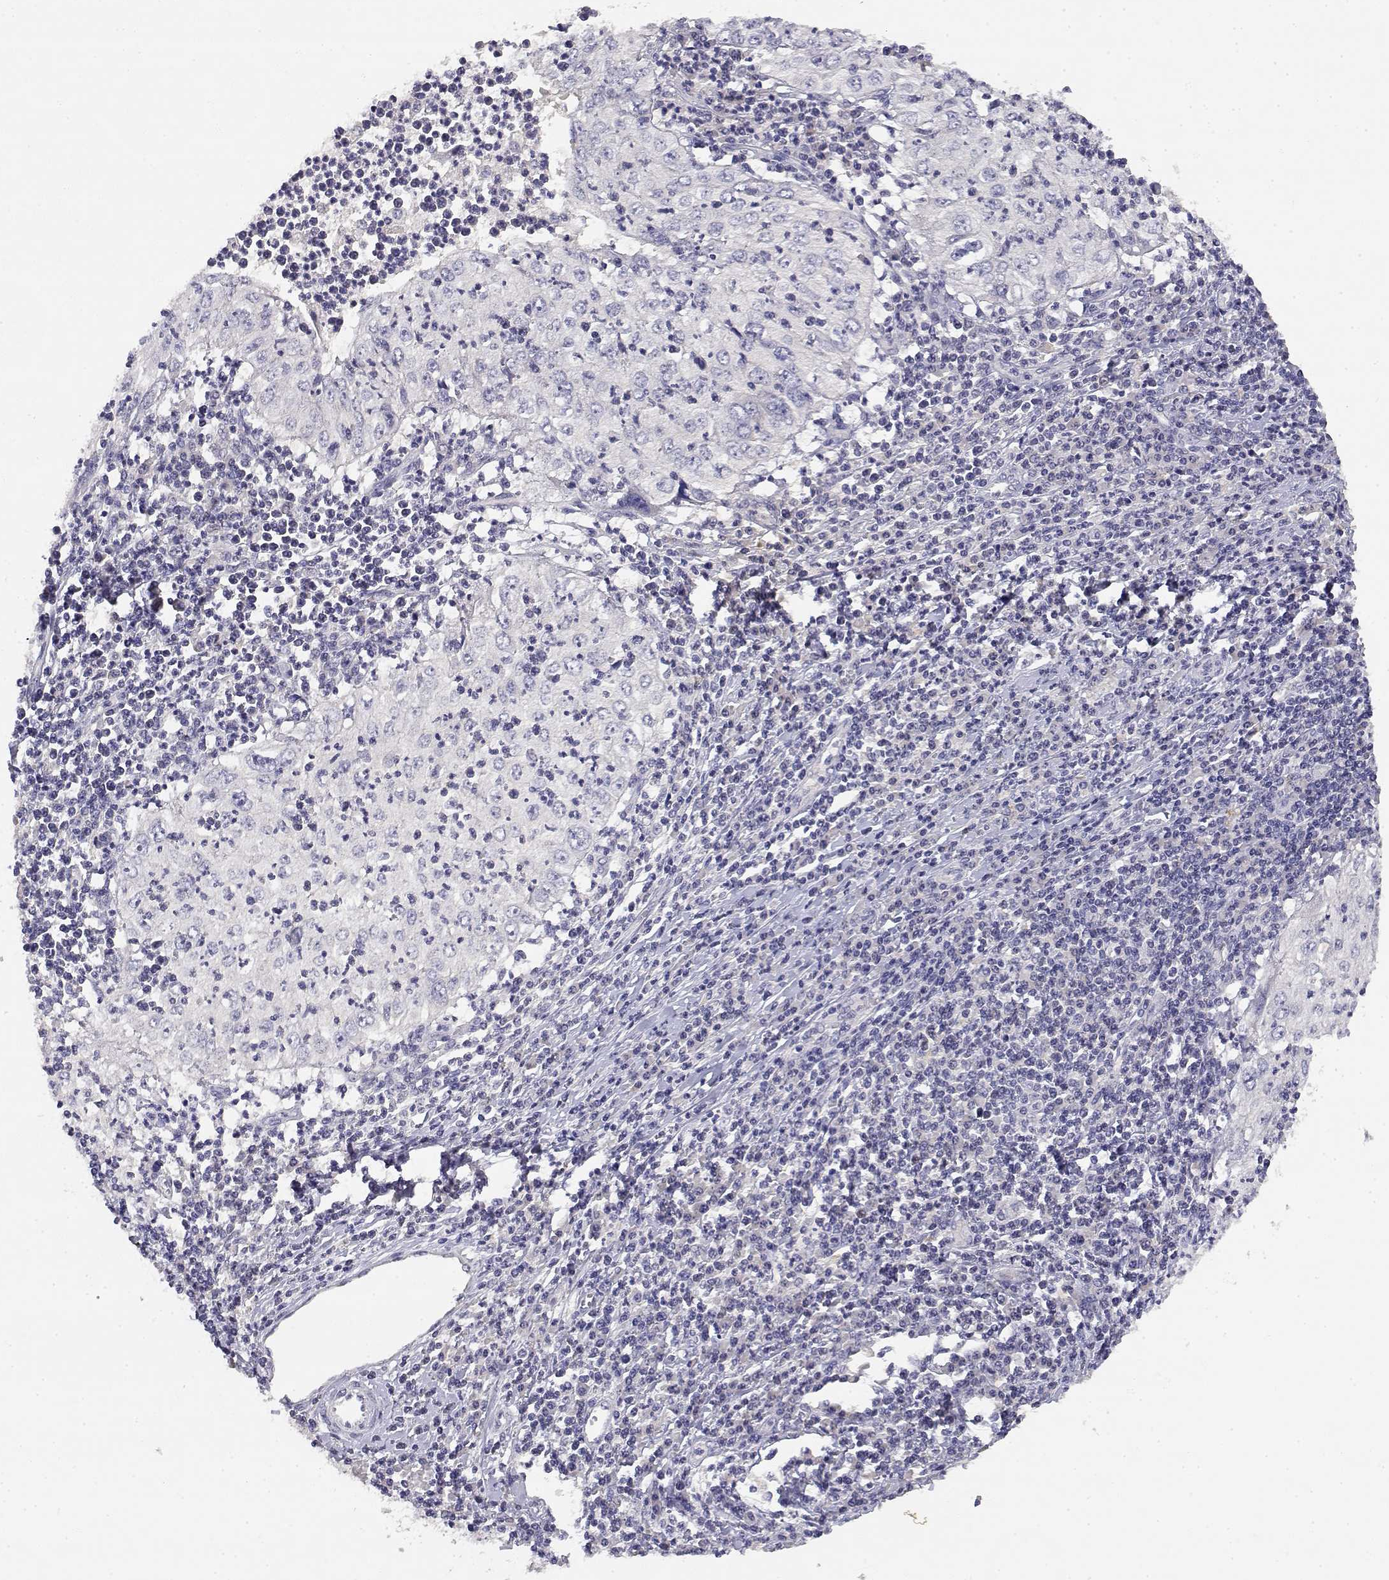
{"staining": {"intensity": "negative", "quantity": "none", "location": "none"}, "tissue": "cervical cancer", "cell_type": "Tumor cells", "image_type": "cancer", "snomed": [{"axis": "morphology", "description": "Squamous cell carcinoma, NOS"}, {"axis": "topography", "description": "Cervix"}], "caption": "Tumor cells show no significant staining in squamous cell carcinoma (cervical).", "gene": "ADA", "patient": {"sex": "female", "age": 24}}